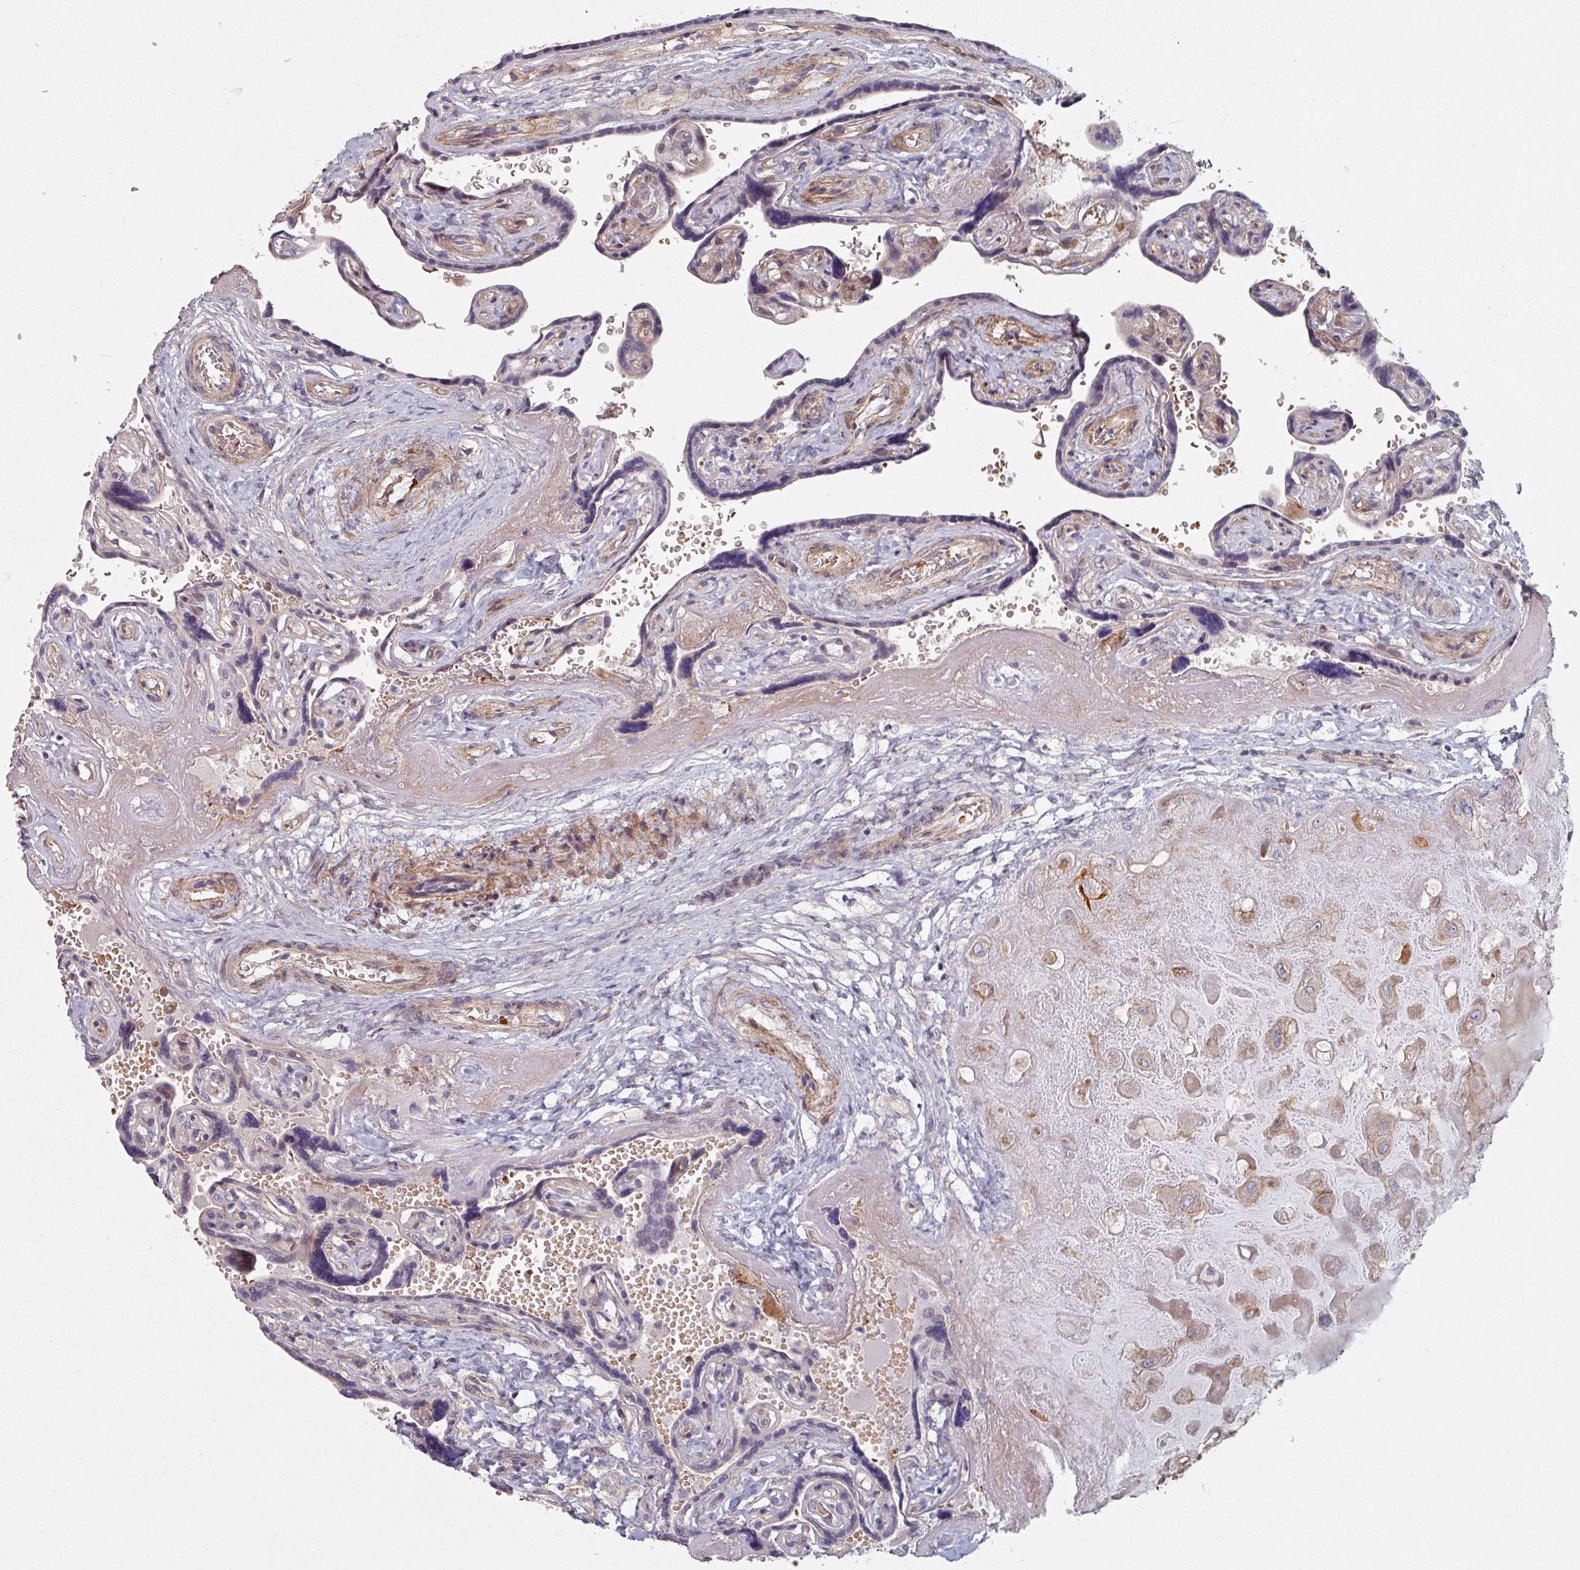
{"staining": {"intensity": "weak", "quantity": "25%-75%", "location": "cytoplasmic/membranous"}, "tissue": "placenta", "cell_type": "Decidual cells", "image_type": "normal", "snomed": [{"axis": "morphology", "description": "Normal tissue, NOS"}, {"axis": "topography", "description": "Placenta"}], "caption": "A brown stain shows weak cytoplasmic/membranous positivity of a protein in decidual cells of unremarkable placenta.", "gene": "C4BPB", "patient": {"sex": "female", "age": 32}}